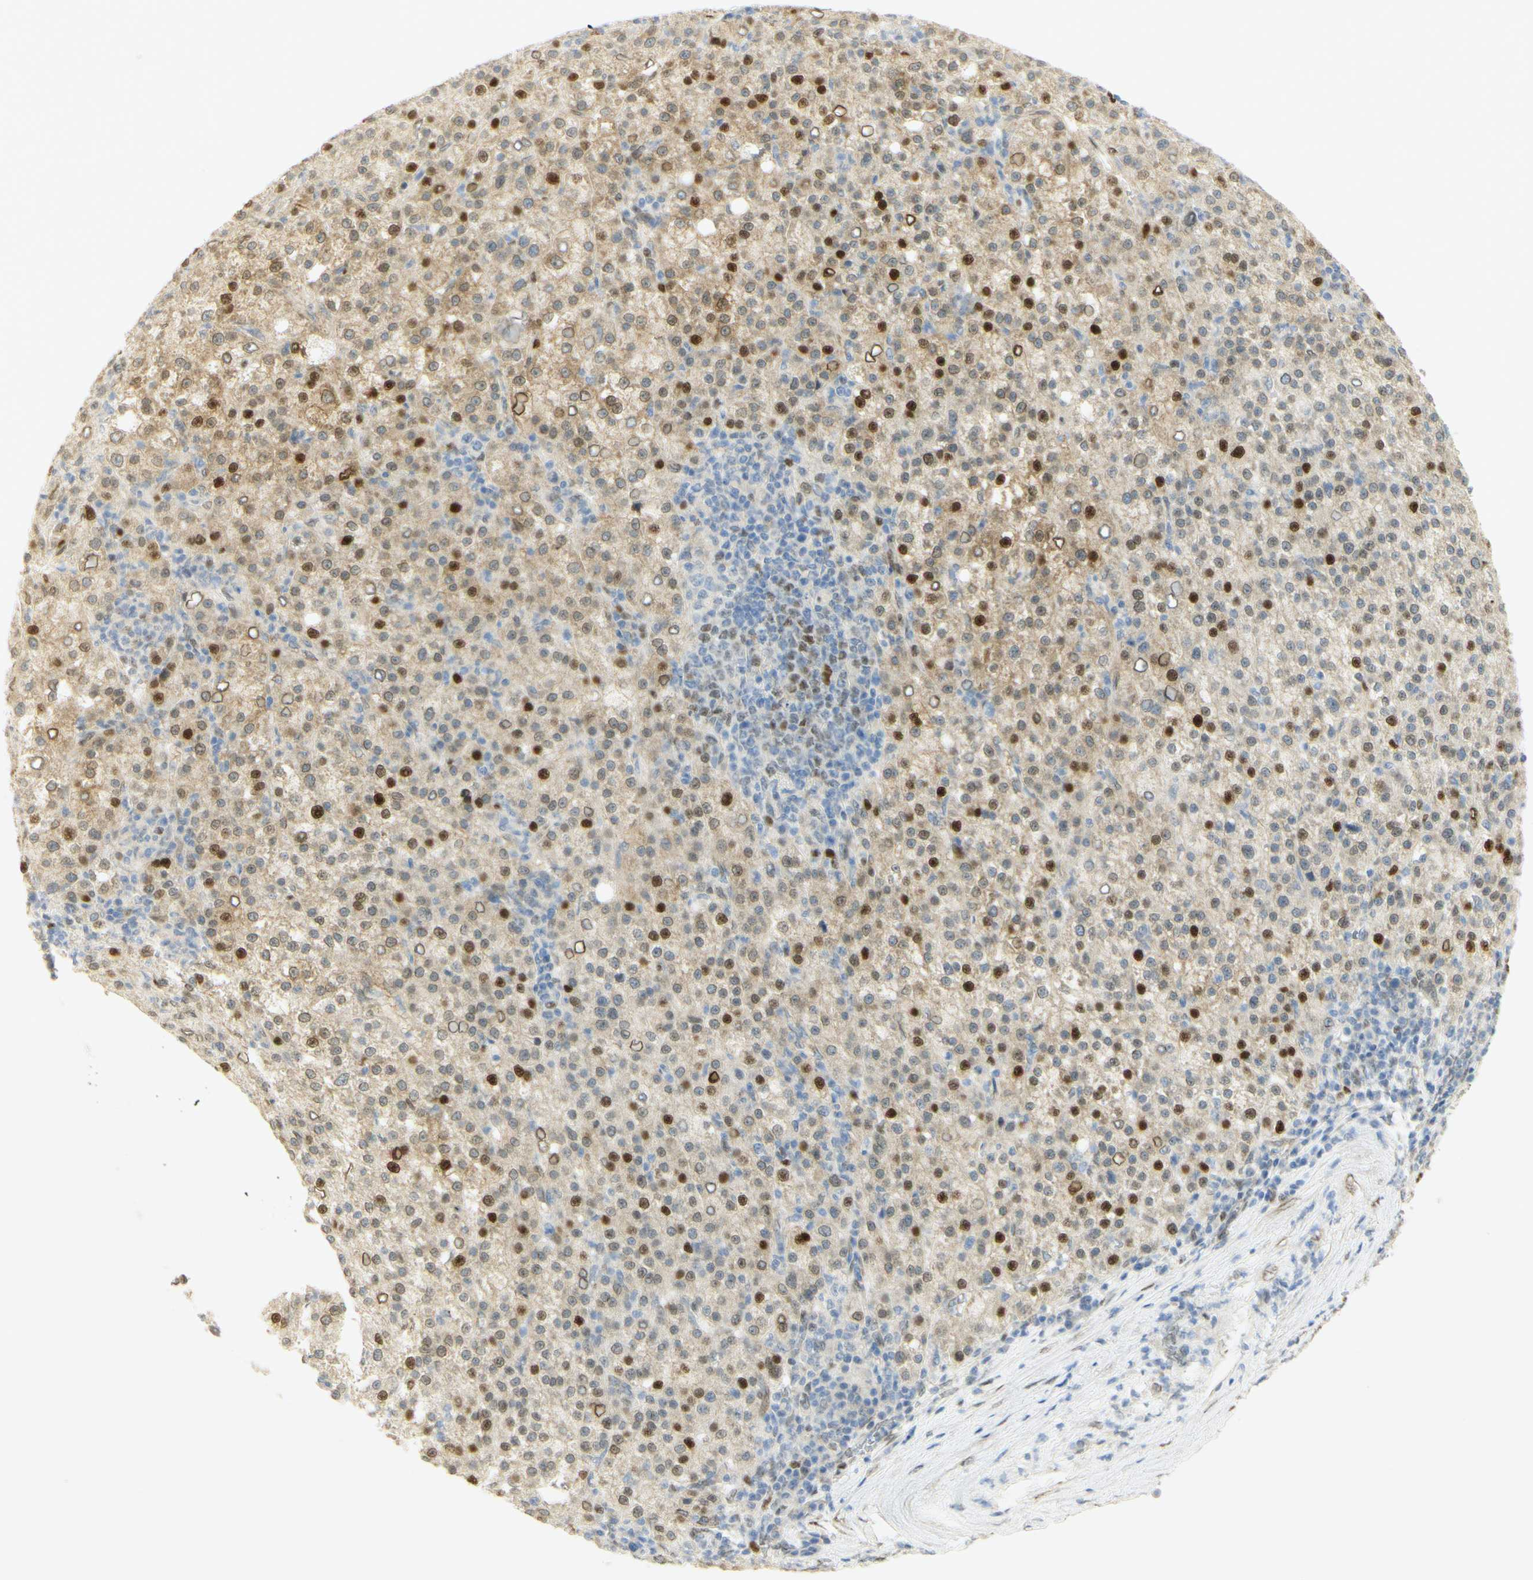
{"staining": {"intensity": "strong", "quantity": "25%-75%", "location": "nuclear"}, "tissue": "liver cancer", "cell_type": "Tumor cells", "image_type": "cancer", "snomed": [{"axis": "morphology", "description": "Carcinoma, Hepatocellular, NOS"}, {"axis": "topography", "description": "Liver"}], "caption": "Immunohistochemistry of hepatocellular carcinoma (liver) shows high levels of strong nuclear expression in about 25%-75% of tumor cells. (IHC, brightfield microscopy, high magnification).", "gene": "E2F1", "patient": {"sex": "female", "age": 58}}